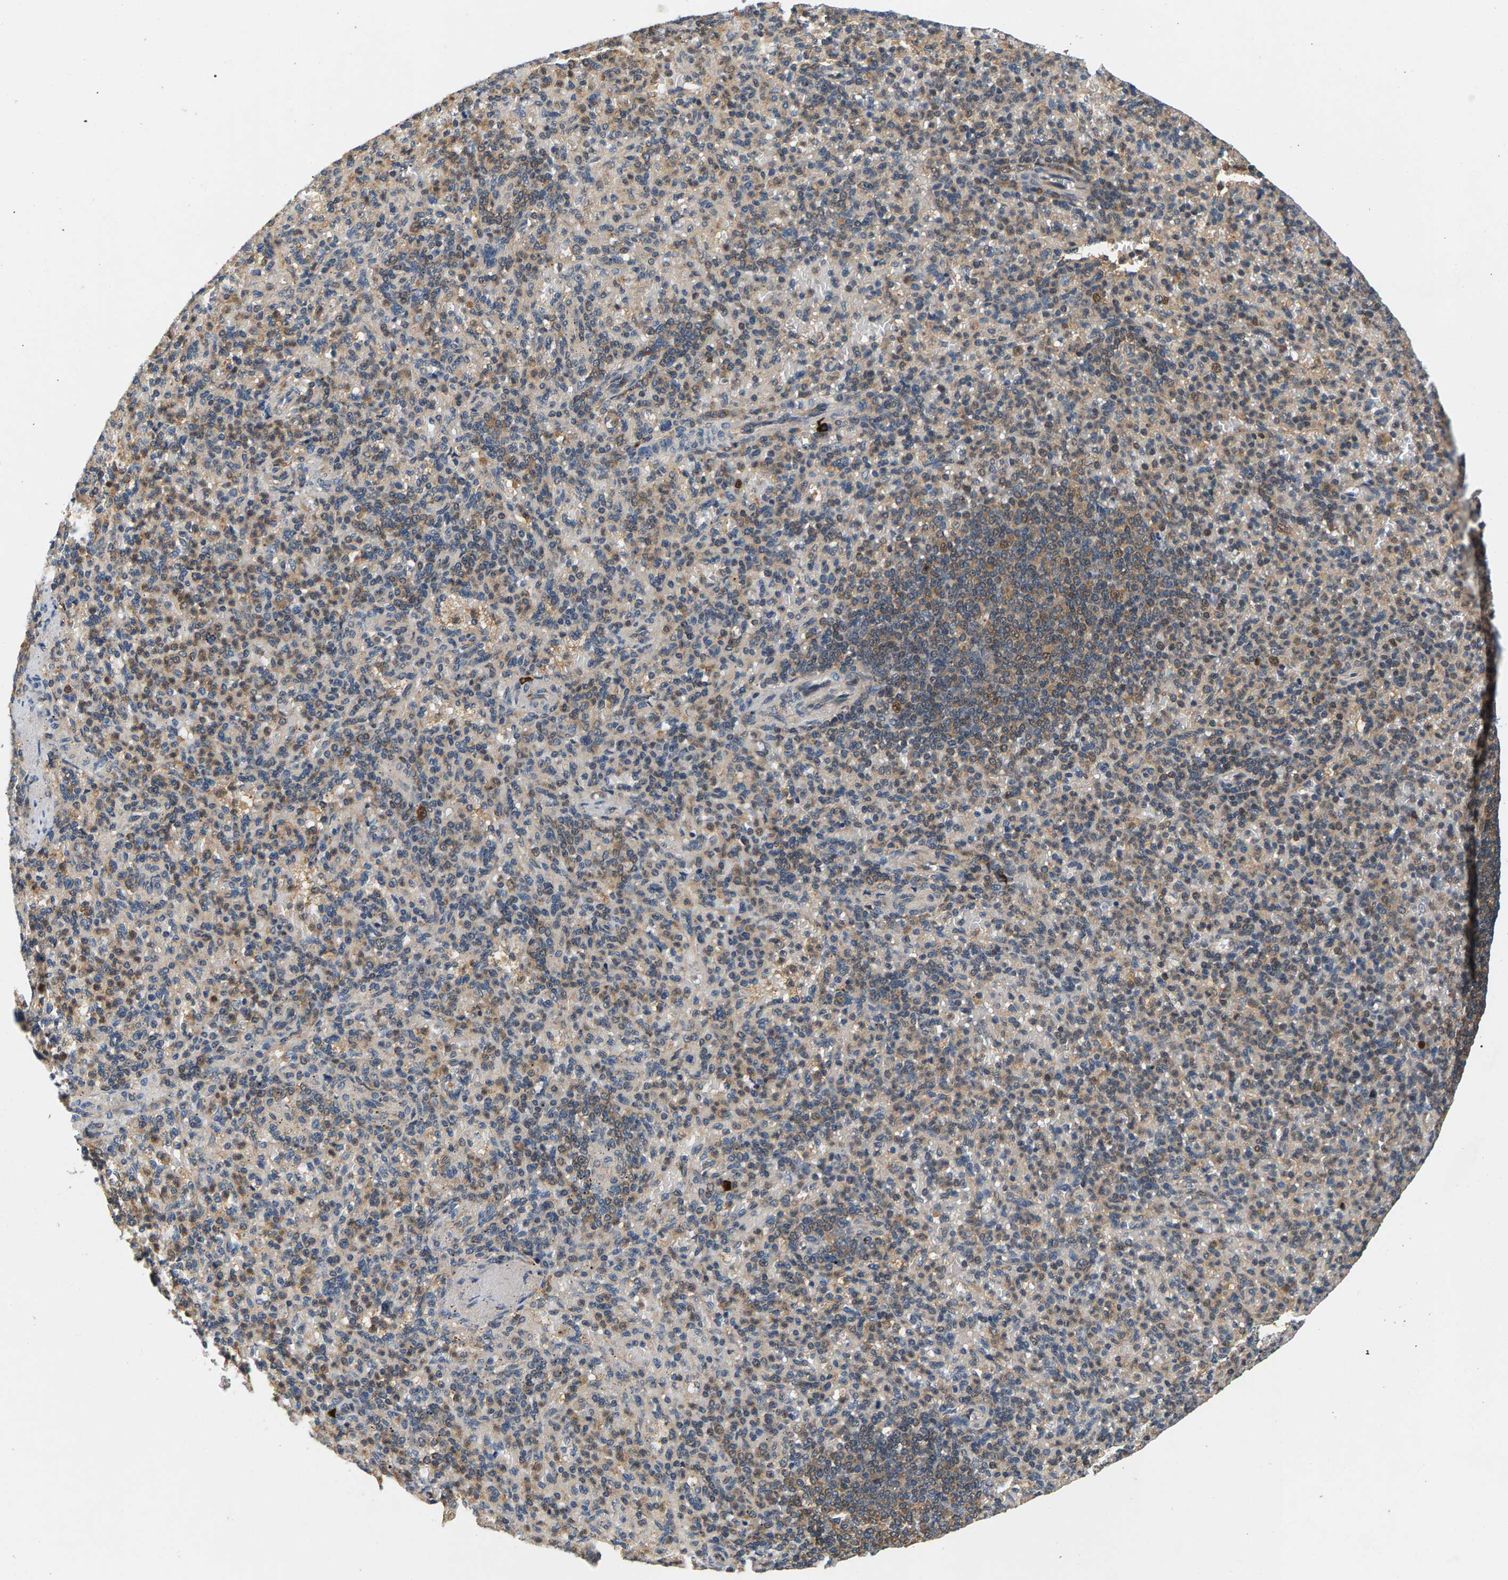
{"staining": {"intensity": "weak", "quantity": "25%-75%", "location": "cytoplasmic/membranous"}, "tissue": "spleen", "cell_type": "Cells in red pulp", "image_type": "normal", "snomed": [{"axis": "morphology", "description": "Normal tissue, NOS"}, {"axis": "topography", "description": "Spleen"}], "caption": "Benign spleen shows weak cytoplasmic/membranous positivity in about 25%-75% of cells in red pulp.", "gene": "FAM78A", "patient": {"sex": "female", "age": 74}}